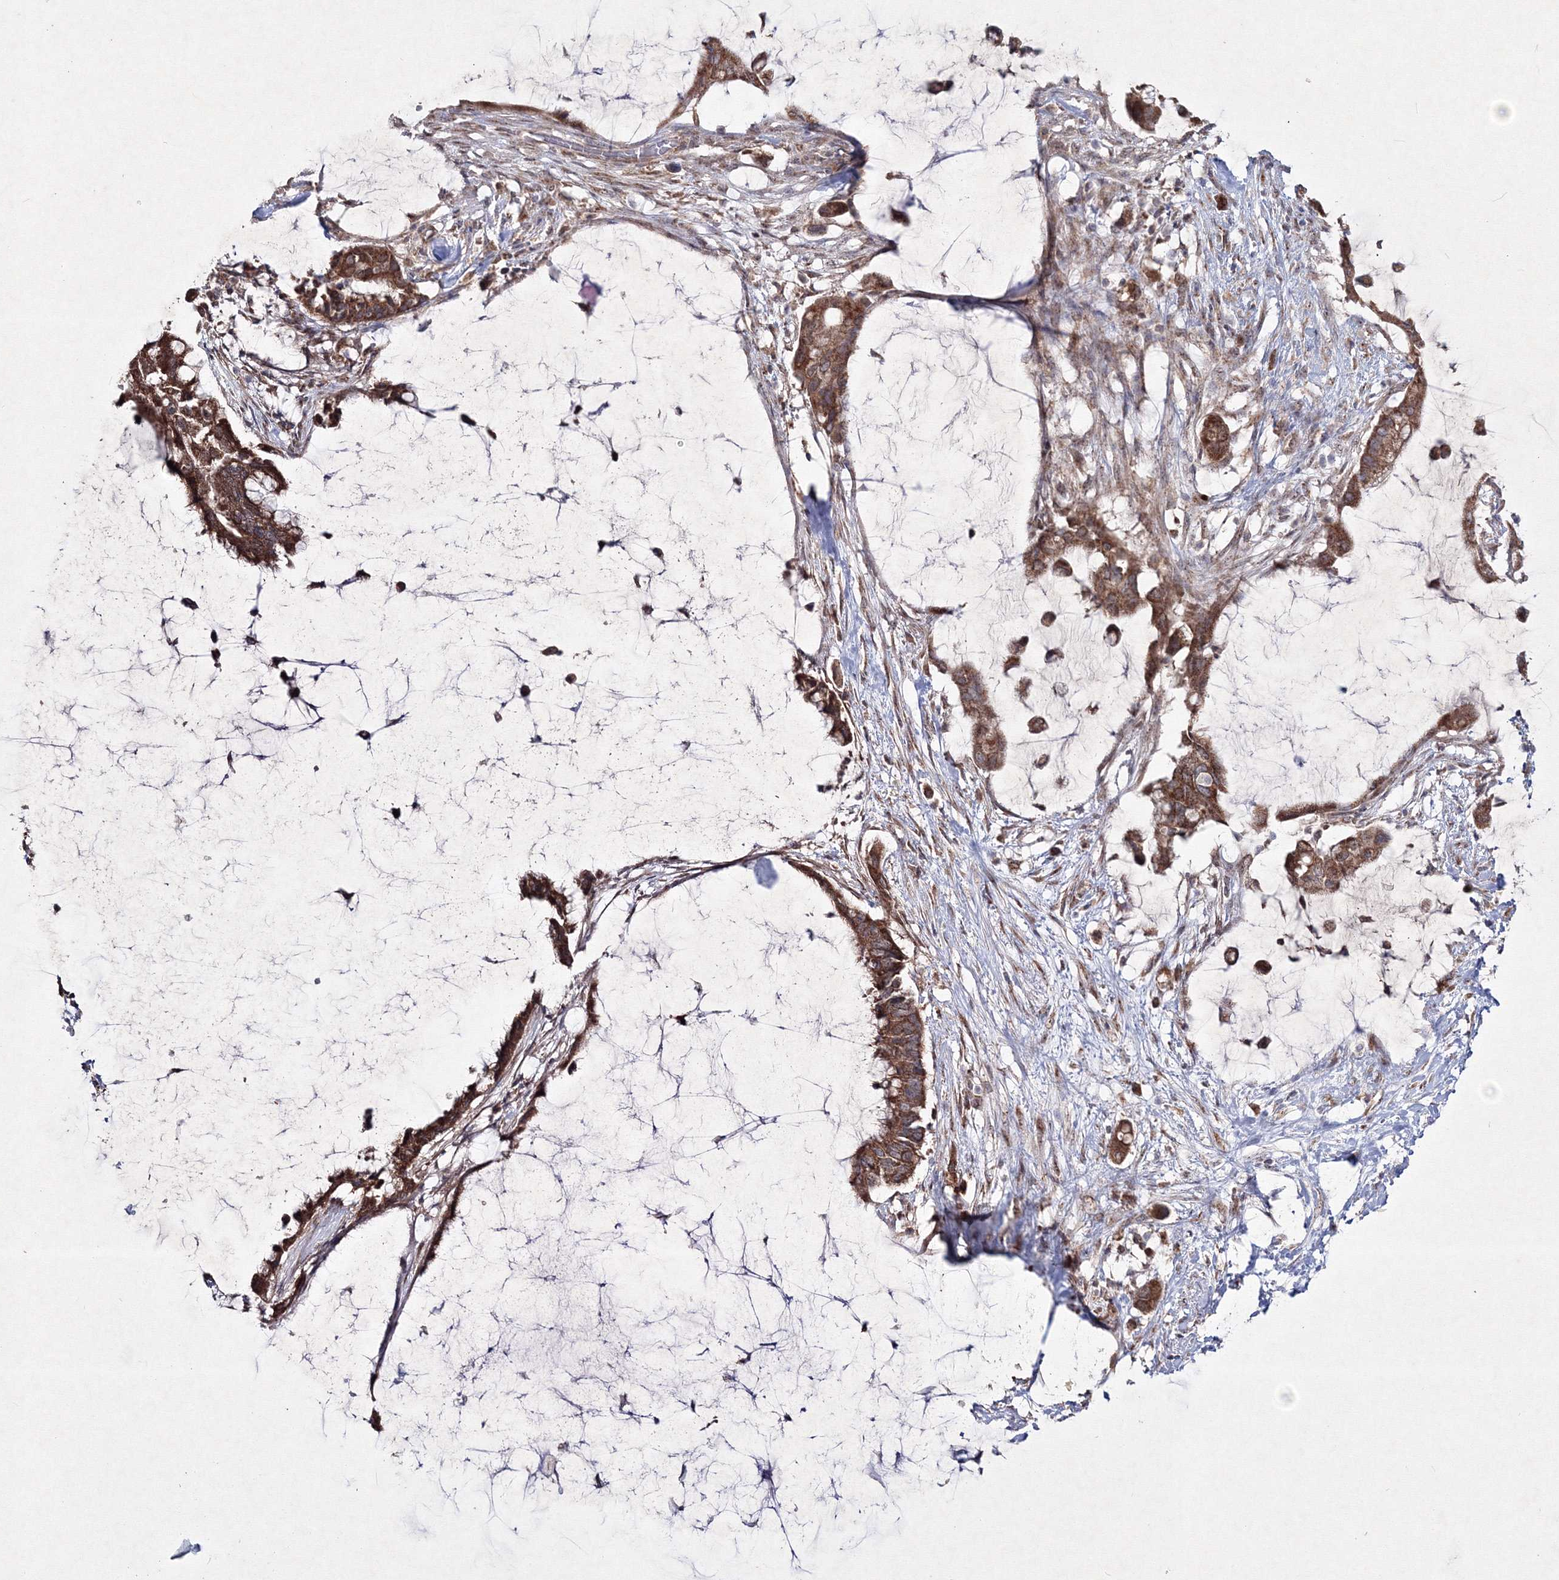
{"staining": {"intensity": "moderate", "quantity": ">75%", "location": "cytoplasmic/membranous"}, "tissue": "pancreatic cancer", "cell_type": "Tumor cells", "image_type": "cancer", "snomed": [{"axis": "morphology", "description": "Adenocarcinoma, NOS"}, {"axis": "topography", "description": "Pancreas"}], "caption": "Protein staining shows moderate cytoplasmic/membranous positivity in approximately >75% of tumor cells in pancreatic adenocarcinoma.", "gene": "PEX13", "patient": {"sex": "male", "age": 41}}